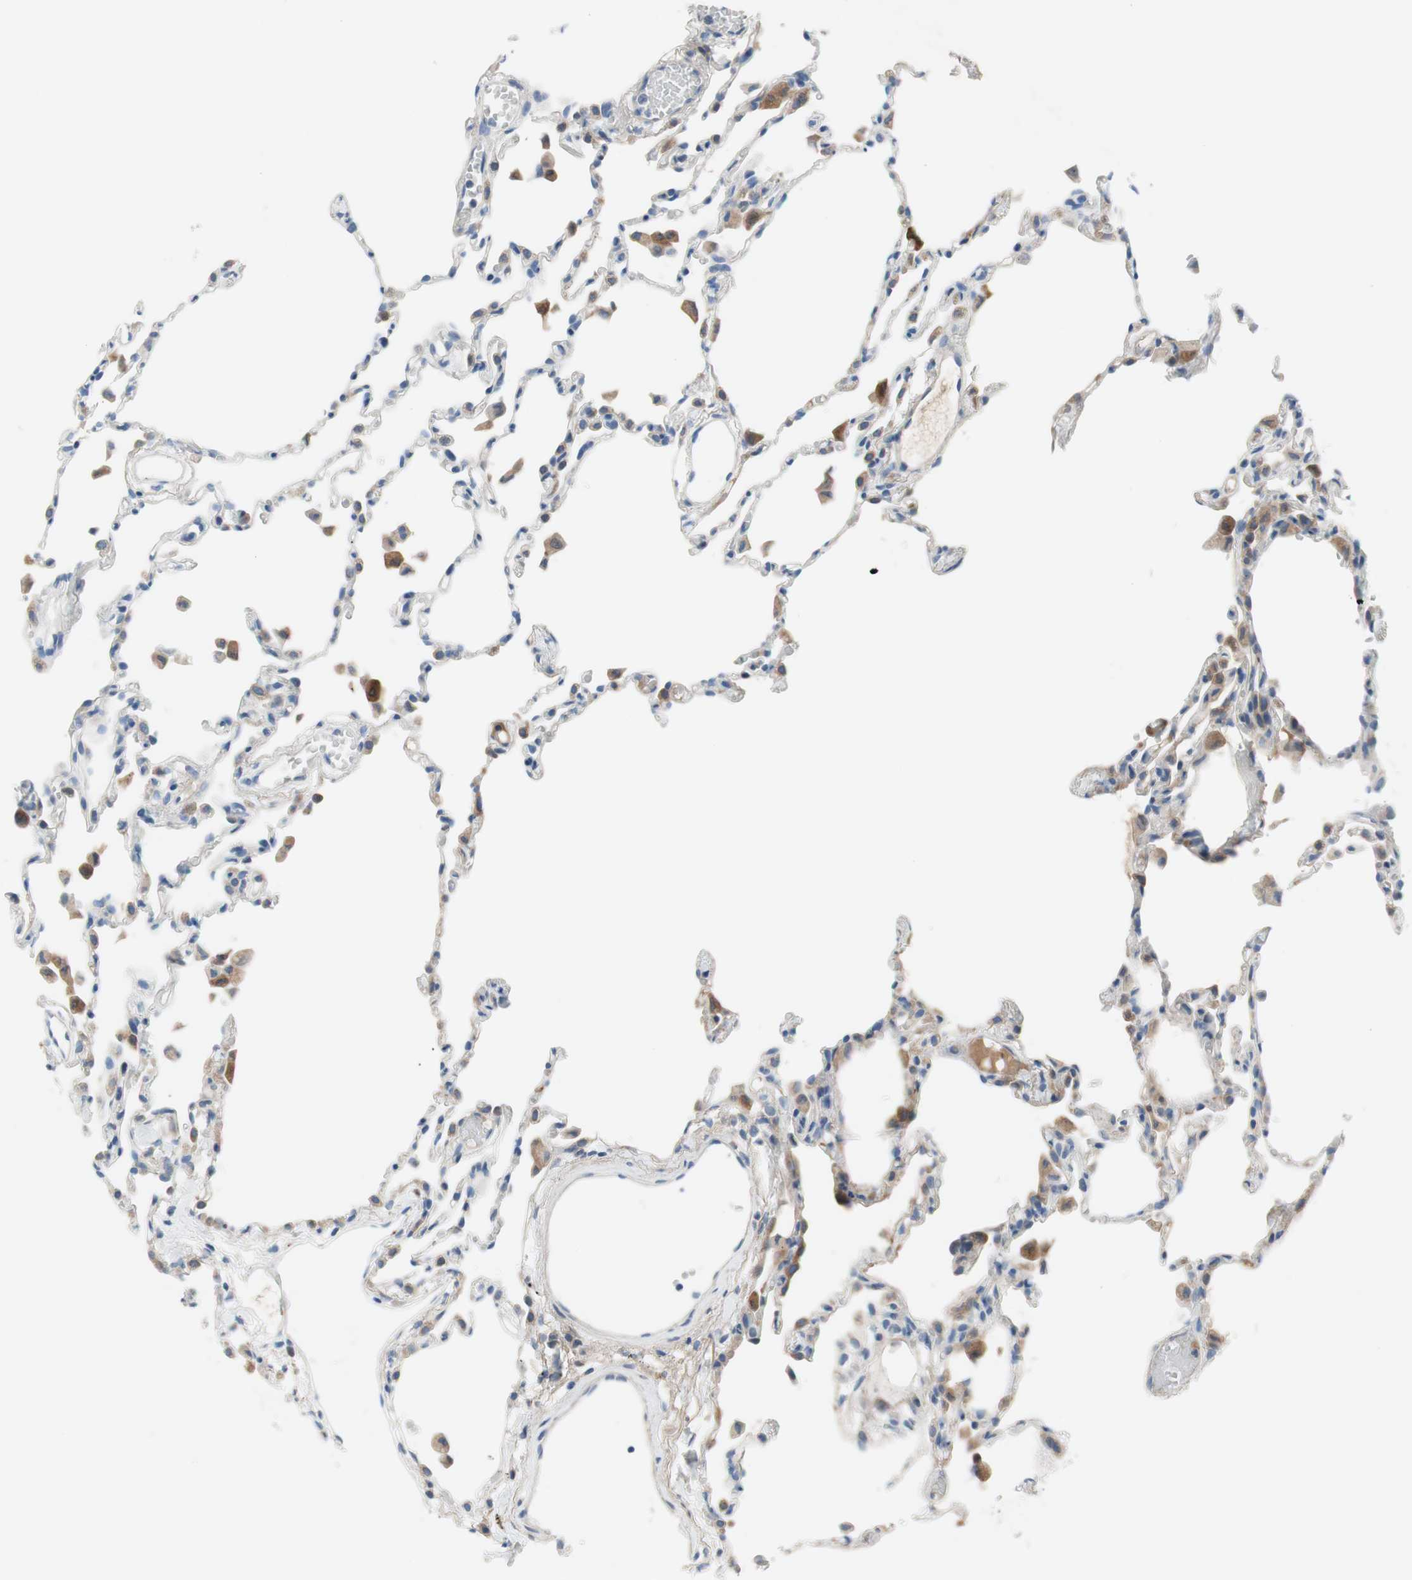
{"staining": {"intensity": "negative", "quantity": "none", "location": "none"}, "tissue": "lung", "cell_type": "Alveolar cells", "image_type": "normal", "snomed": [{"axis": "morphology", "description": "Normal tissue, NOS"}, {"axis": "topography", "description": "Lung"}], "caption": "This is an immunohistochemistry (IHC) micrograph of benign lung. There is no expression in alveolar cells.", "gene": "FDFT1", "patient": {"sex": "female", "age": 49}}